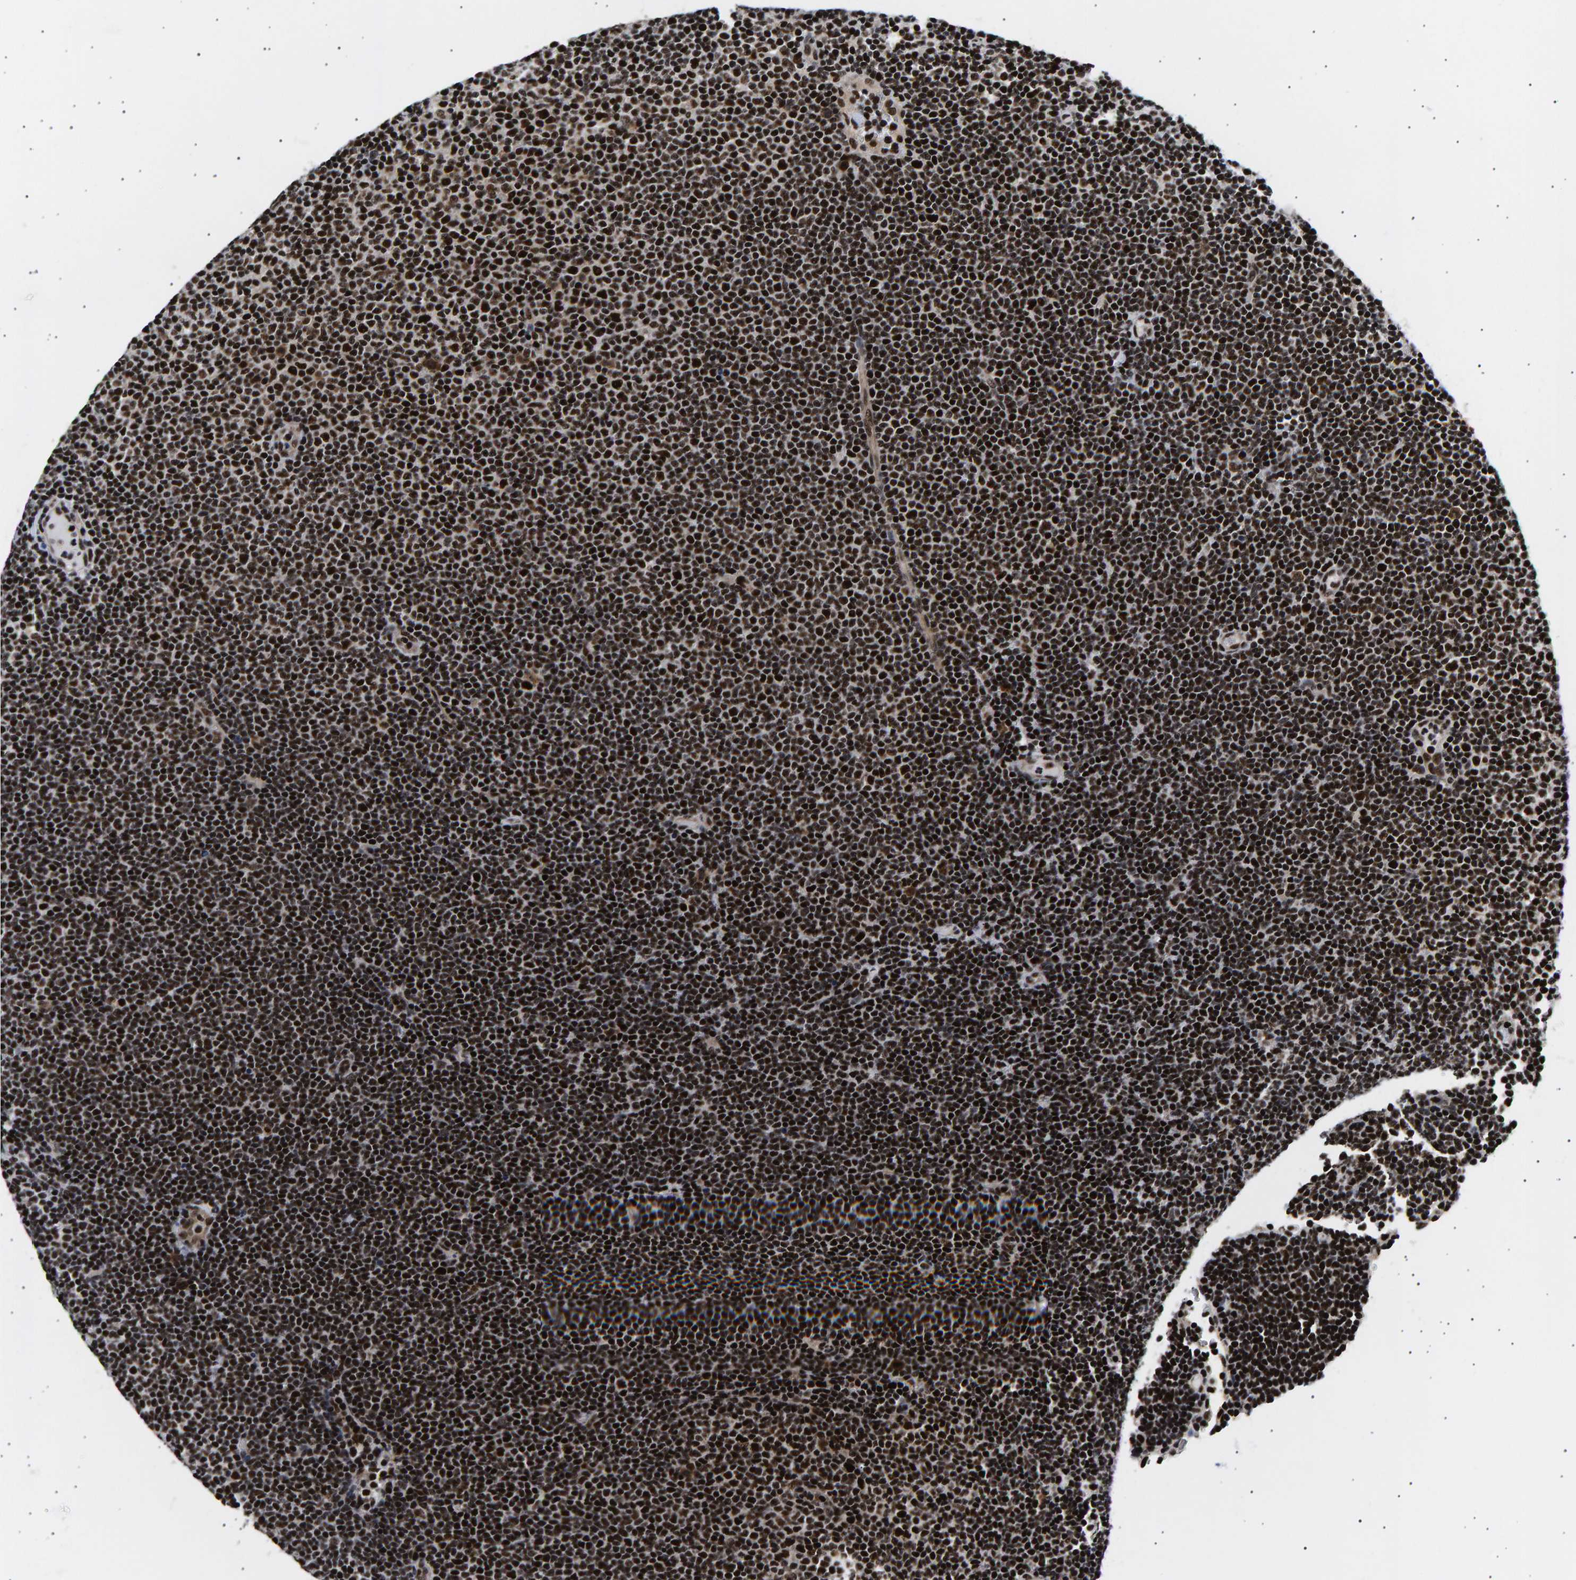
{"staining": {"intensity": "strong", "quantity": ">75%", "location": "nuclear"}, "tissue": "lymphoma", "cell_type": "Tumor cells", "image_type": "cancer", "snomed": [{"axis": "morphology", "description": "Malignant lymphoma, non-Hodgkin's type, Low grade"}, {"axis": "topography", "description": "Lymph node"}], "caption": "A high amount of strong nuclear staining is seen in approximately >75% of tumor cells in lymphoma tissue.", "gene": "ANKRD40", "patient": {"sex": "female", "age": 53}}